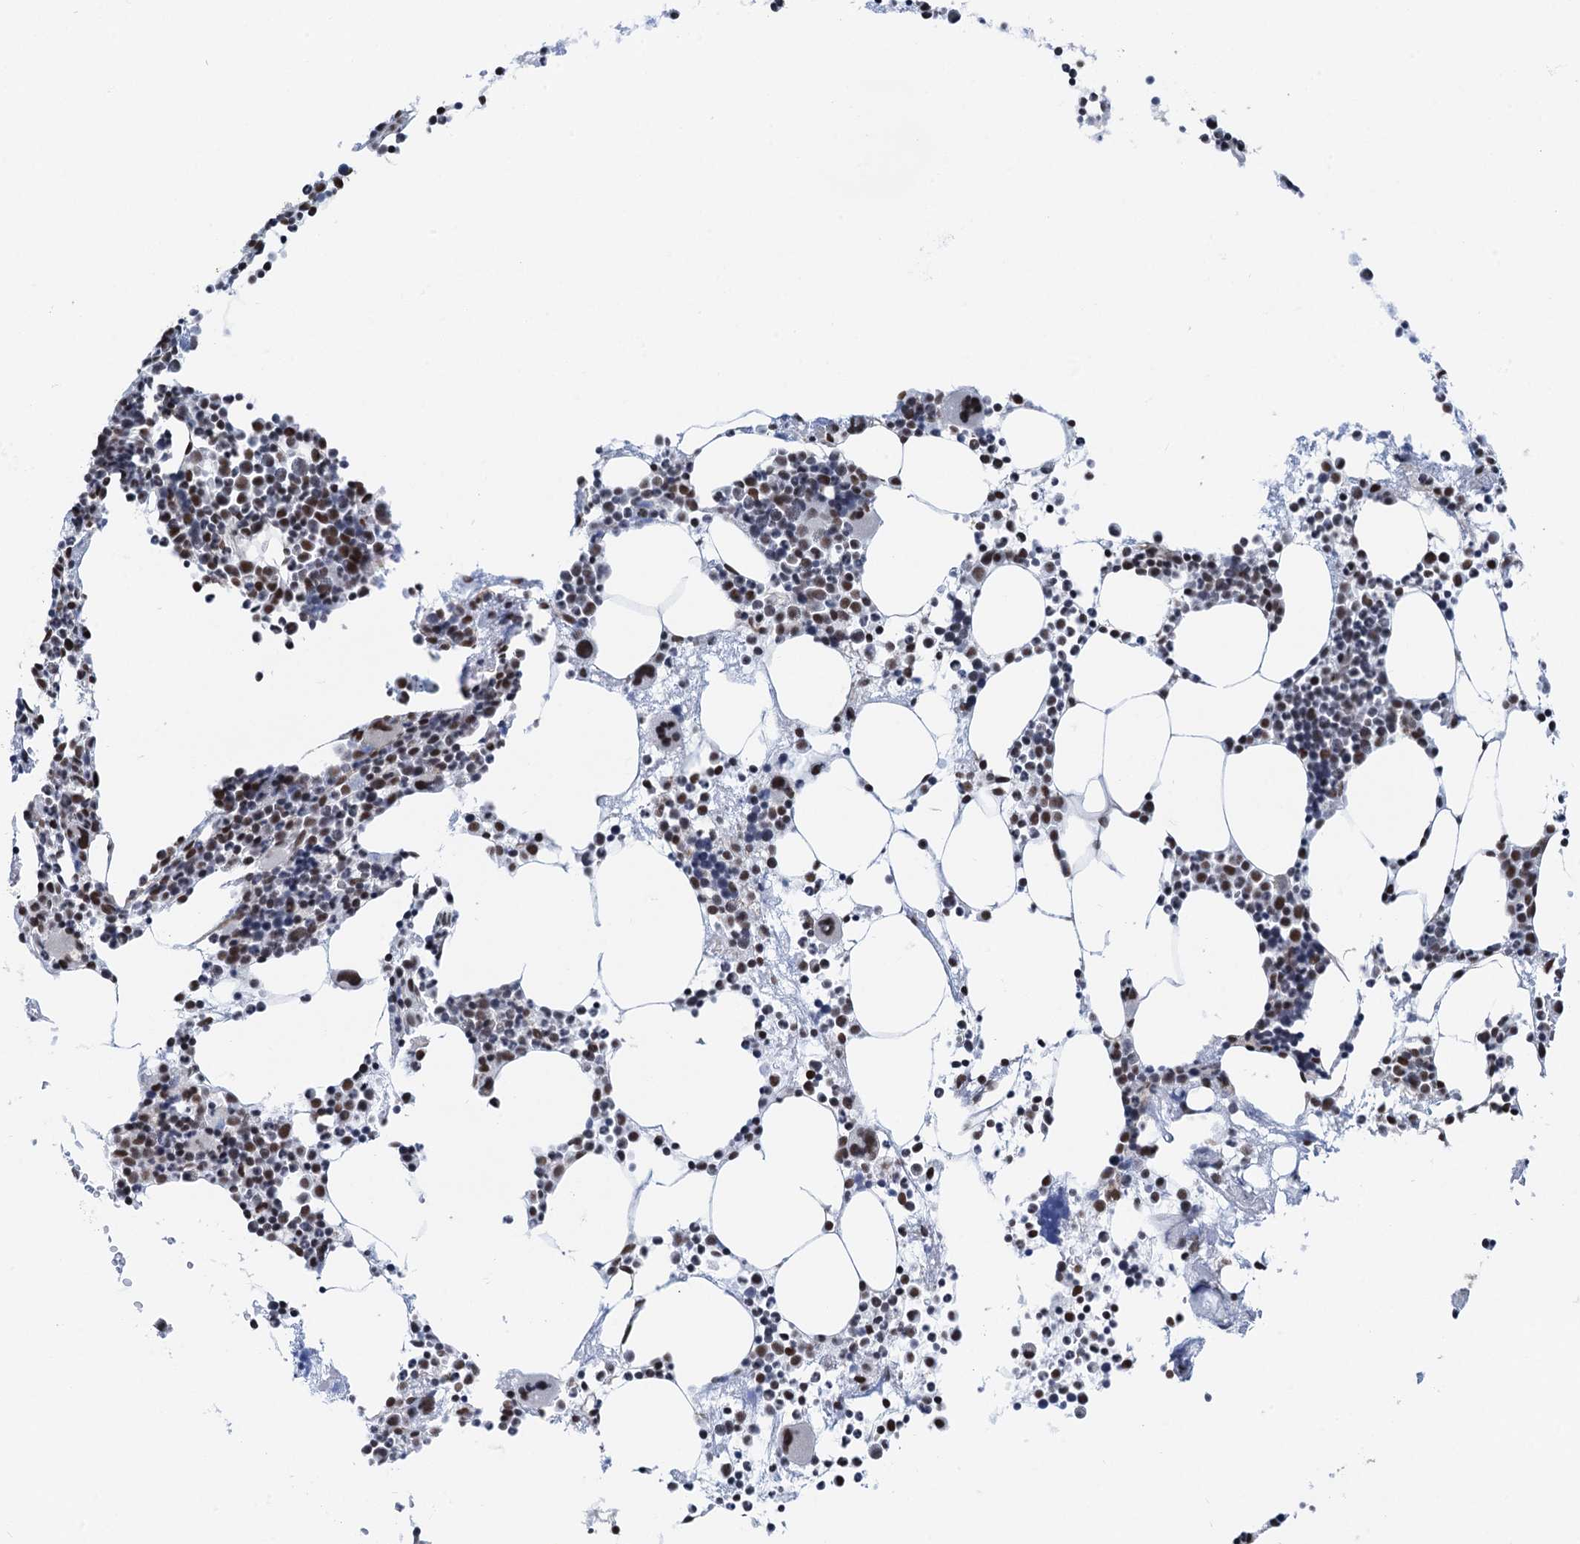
{"staining": {"intensity": "moderate", "quantity": "25%-75%", "location": "nuclear"}, "tissue": "bone marrow", "cell_type": "Hematopoietic cells", "image_type": "normal", "snomed": [{"axis": "morphology", "description": "Normal tissue, NOS"}, {"axis": "topography", "description": "Bone marrow"}], "caption": "A medium amount of moderate nuclear positivity is identified in about 25%-75% of hematopoietic cells in benign bone marrow.", "gene": "ZNF609", "patient": {"sex": "female", "age": 52}}